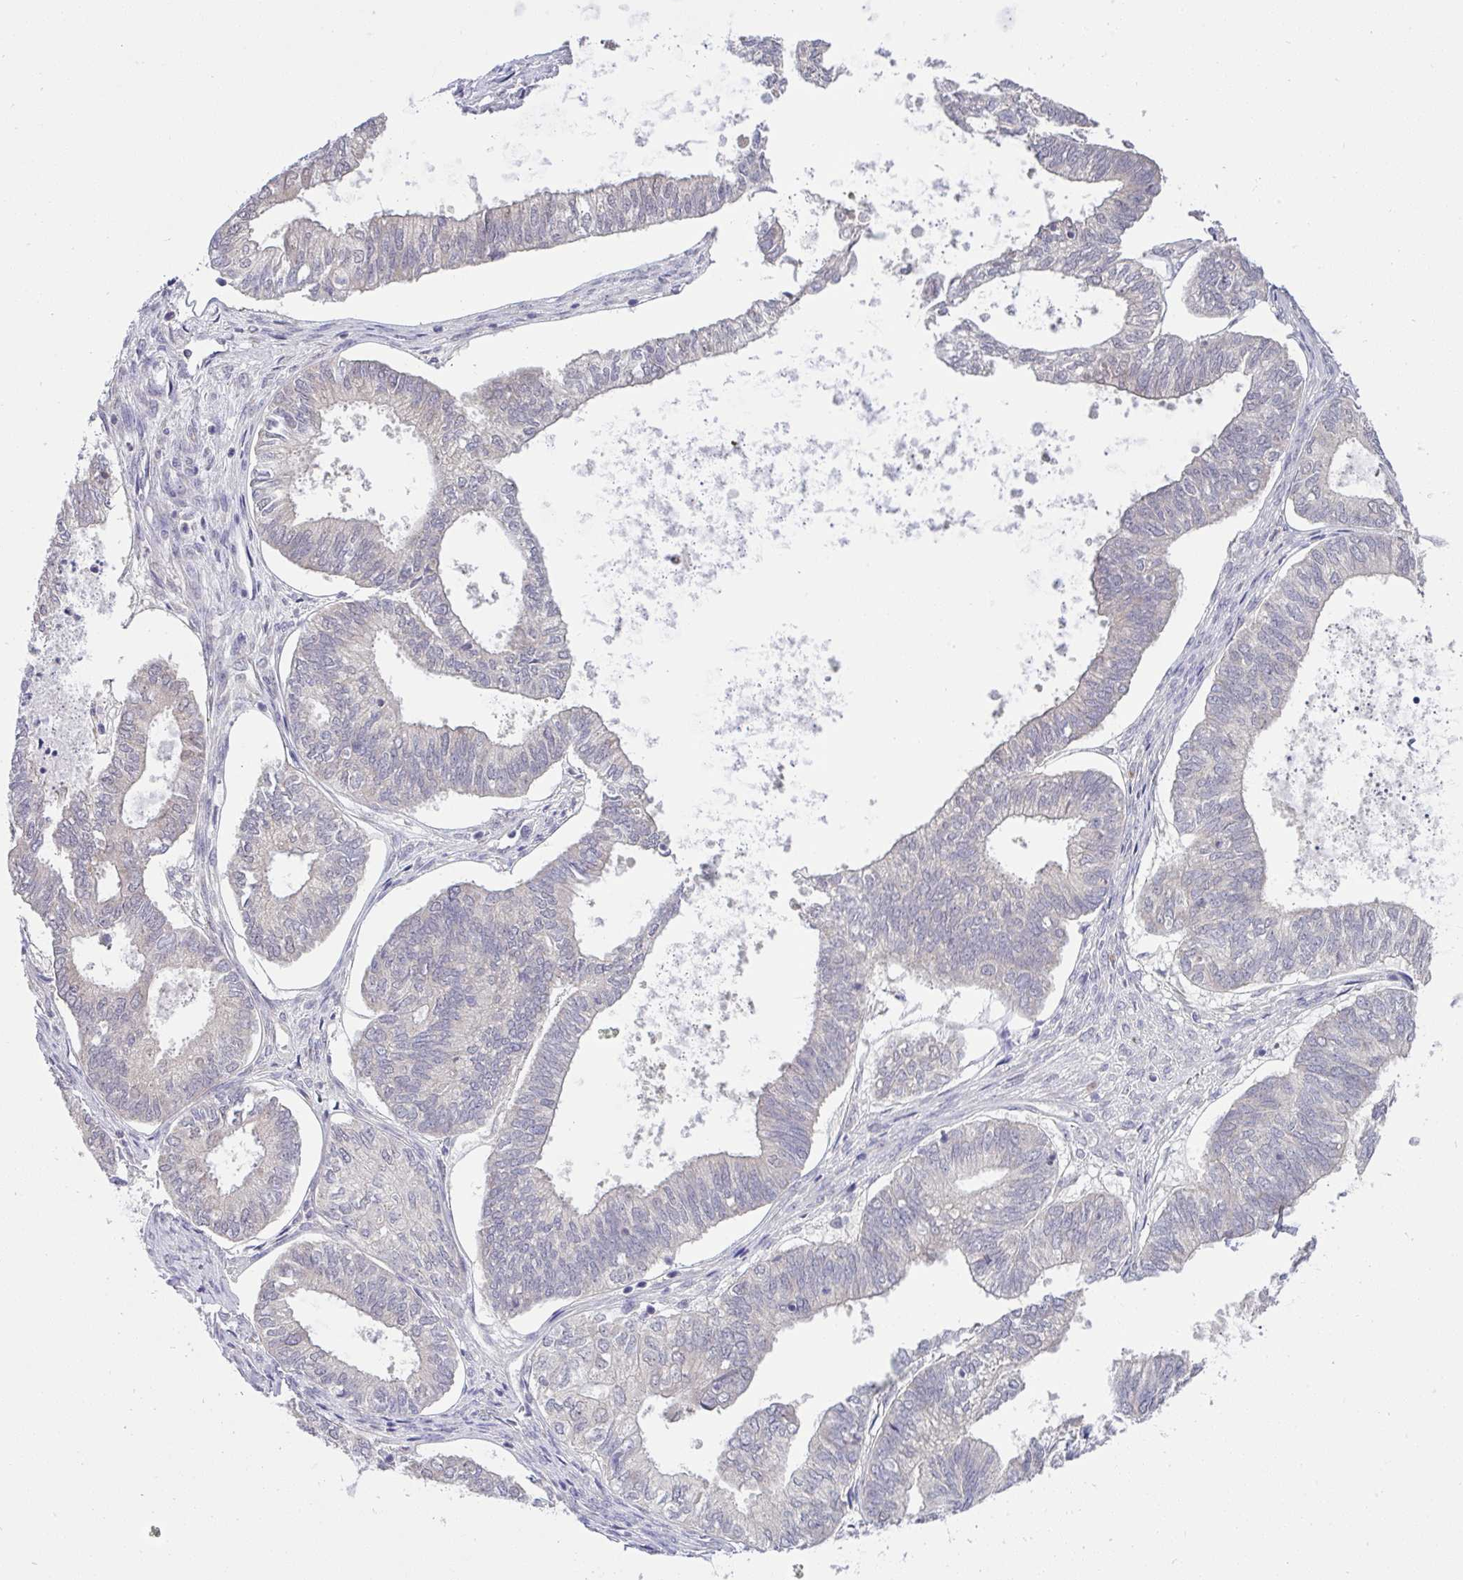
{"staining": {"intensity": "weak", "quantity": "<25%", "location": "cytoplasmic/membranous"}, "tissue": "ovarian cancer", "cell_type": "Tumor cells", "image_type": "cancer", "snomed": [{"axis": "morphology", "description": "Carcinoma, endometroid"}, {"axis": "topography", "description": "Ovary"}], "caption": "This is an IHC micrograph of human endometroid carcinoma (ovarian). There is no positivity in tumor cells.", "gene": "TMEM41A", "patient": {"sex": "female", "age": 64}}